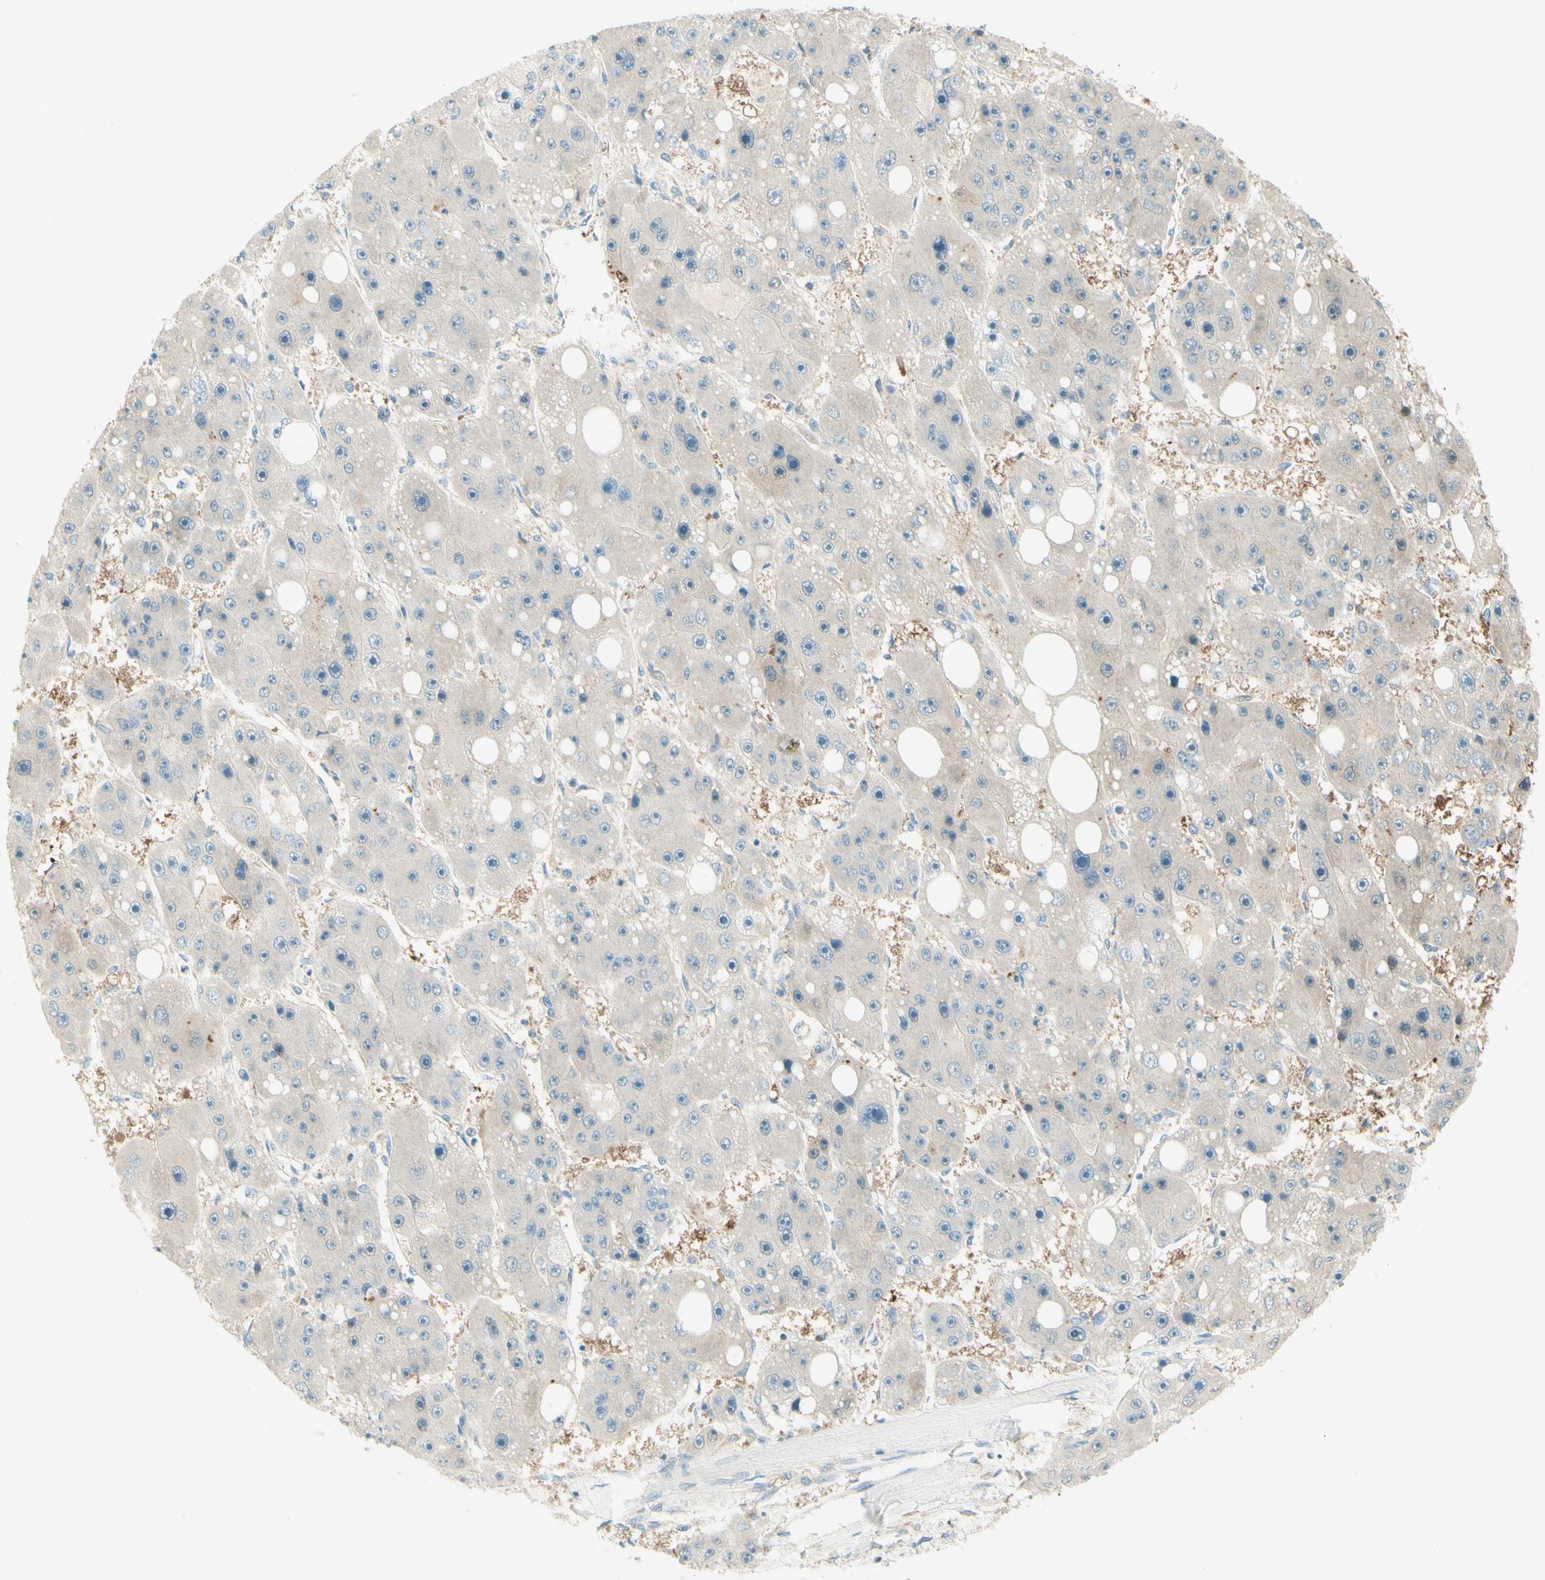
{"staining": {"intensity": "negative", "quantity": "none", "location": "none"}, "tissue": "liver cancer", "cell_type": "Tumor cells", "image_type": "cancer", "snomed": [{"axis": "morphology", "description": "Carcinoma, Hepatocellular, NOS"}, {"axis": "topography", "description": "Liver"}], "caption": "Human liver cancer (hepatocellular carcinoma) stained for a protein using immunohistochemistry (IHC) exhibits no positivity in tumor cells.", "gene": "PROM1", "patient": {"sex": "female", "age": 61}}